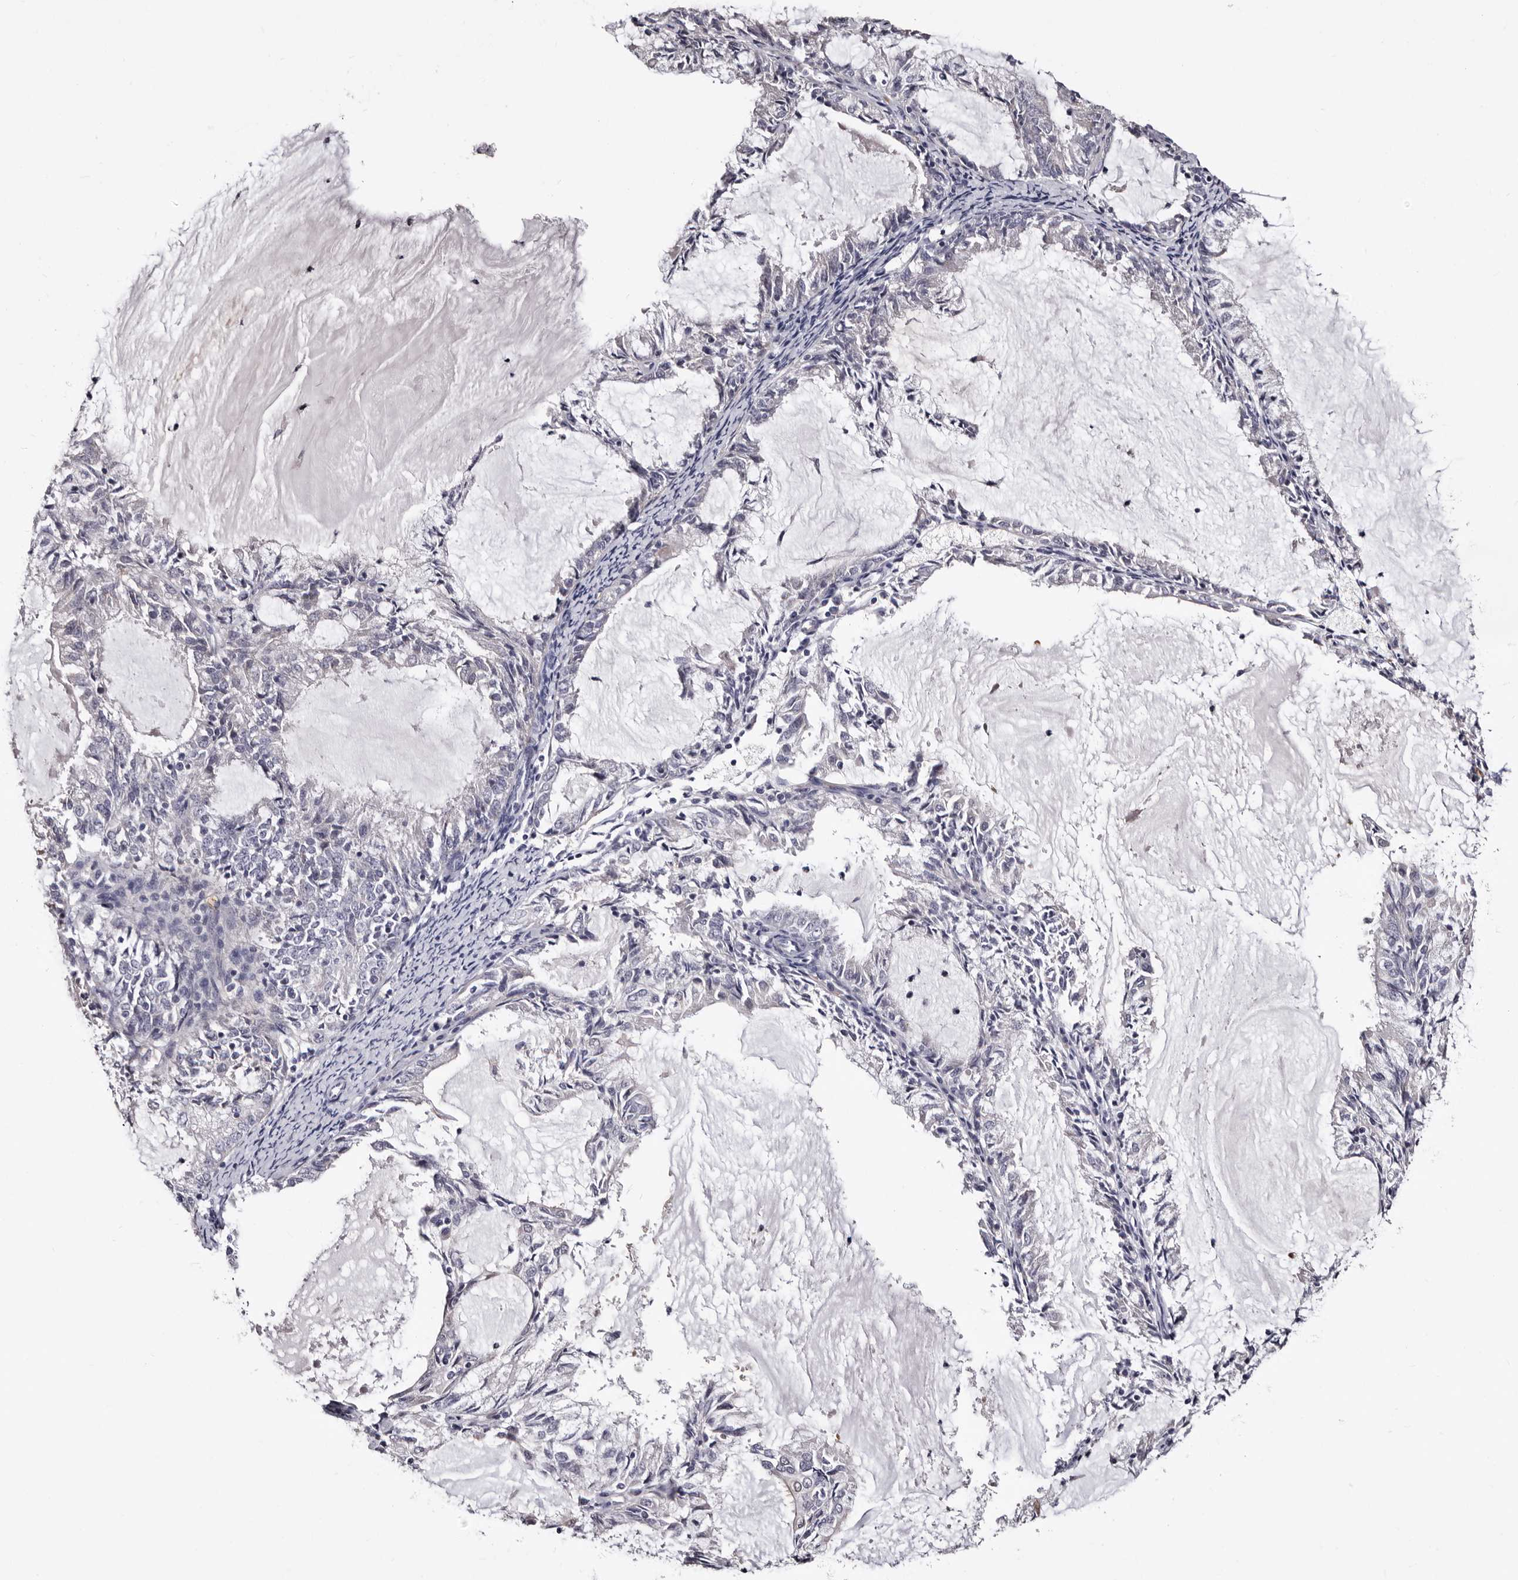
{"staining": {"intensity": "negative", "quantity": "none", "location": "none"}, "tissue": "endometrial cancer", "cell_type": "Tumor cells", "image_type": "cancer", "snomed": [{"axis": "morphology", "description": "Adenocarcinoma, NOS"}, {"axis": "topography", "description": "Endometrium"}], "caption": "Immunohistochemistry (IHC) of endometrial cancer (adenocarcinoma) displays no staining in tumor cells. (DAB (3,3'-diaminobenzidine) immunohistochemistry (IHC) visualized using brightfield microscopy, high magnification).", "gene": "BPGM", "patient": {"sex": "female", "age": 57}}